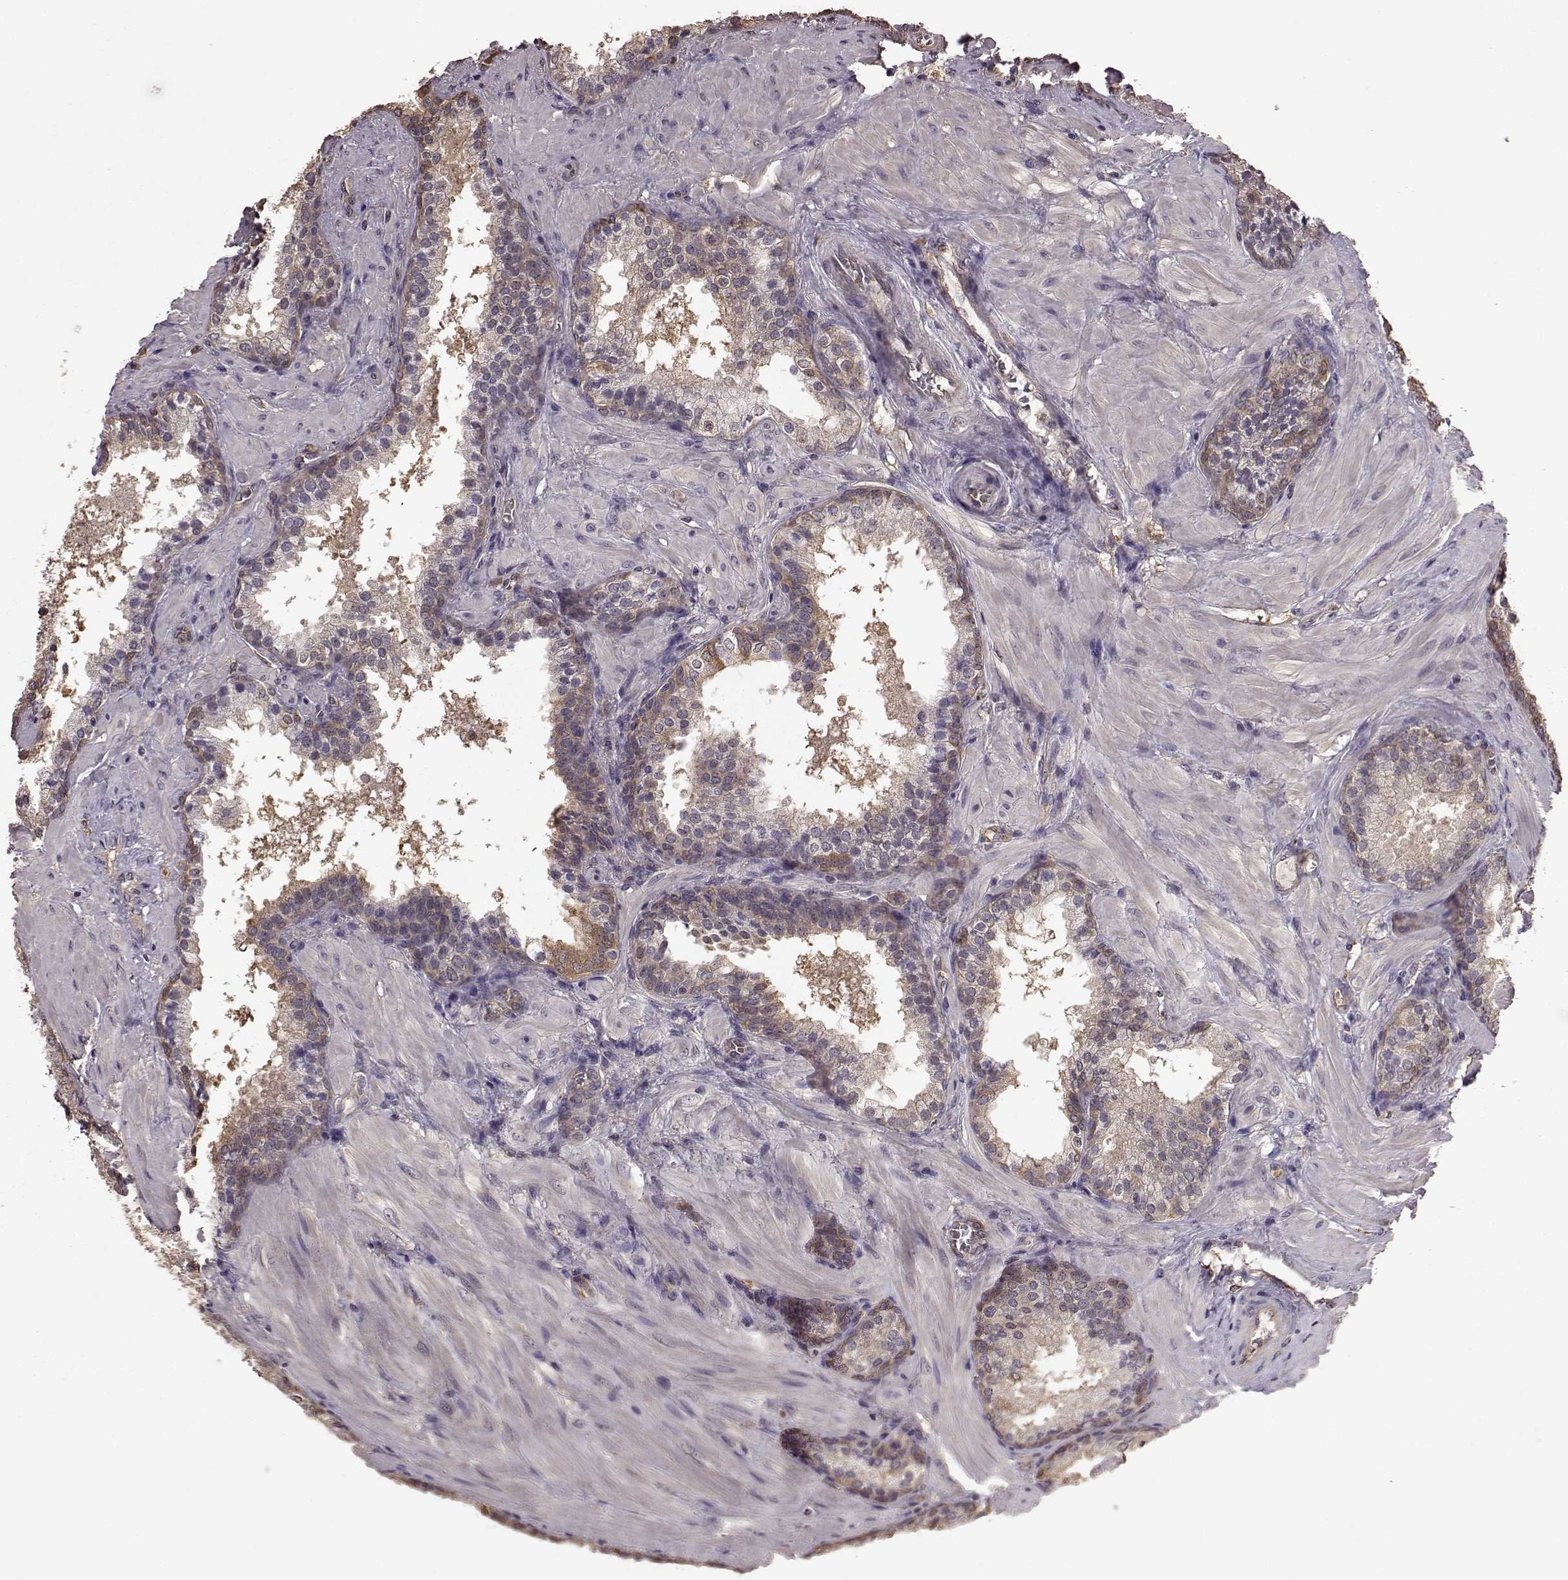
{"staining": {"intensity": "weak", "quantity": "<25%", "location": "cytoplasmic/membranous"}, "tissue": "prostate cancer", "cell_type": "Tumor cells", "image_type": "cancer", "snomed": [{"axis": "morphology", "description": "Adenocarcinoma, Low grade"}, {"axis": "topography", "description": "Prostate"}], "caption": "IHC of low-grade adenocarcinoma (prostate) exhibits no expression in tumor cells. (DAB (3,3'-diaminobenzidine) immunohistochemistry visualized using brightfield microscopy, high magnification).", "gene": "NME1-NME2", "patient": {"sex": "male", "age": 56}}